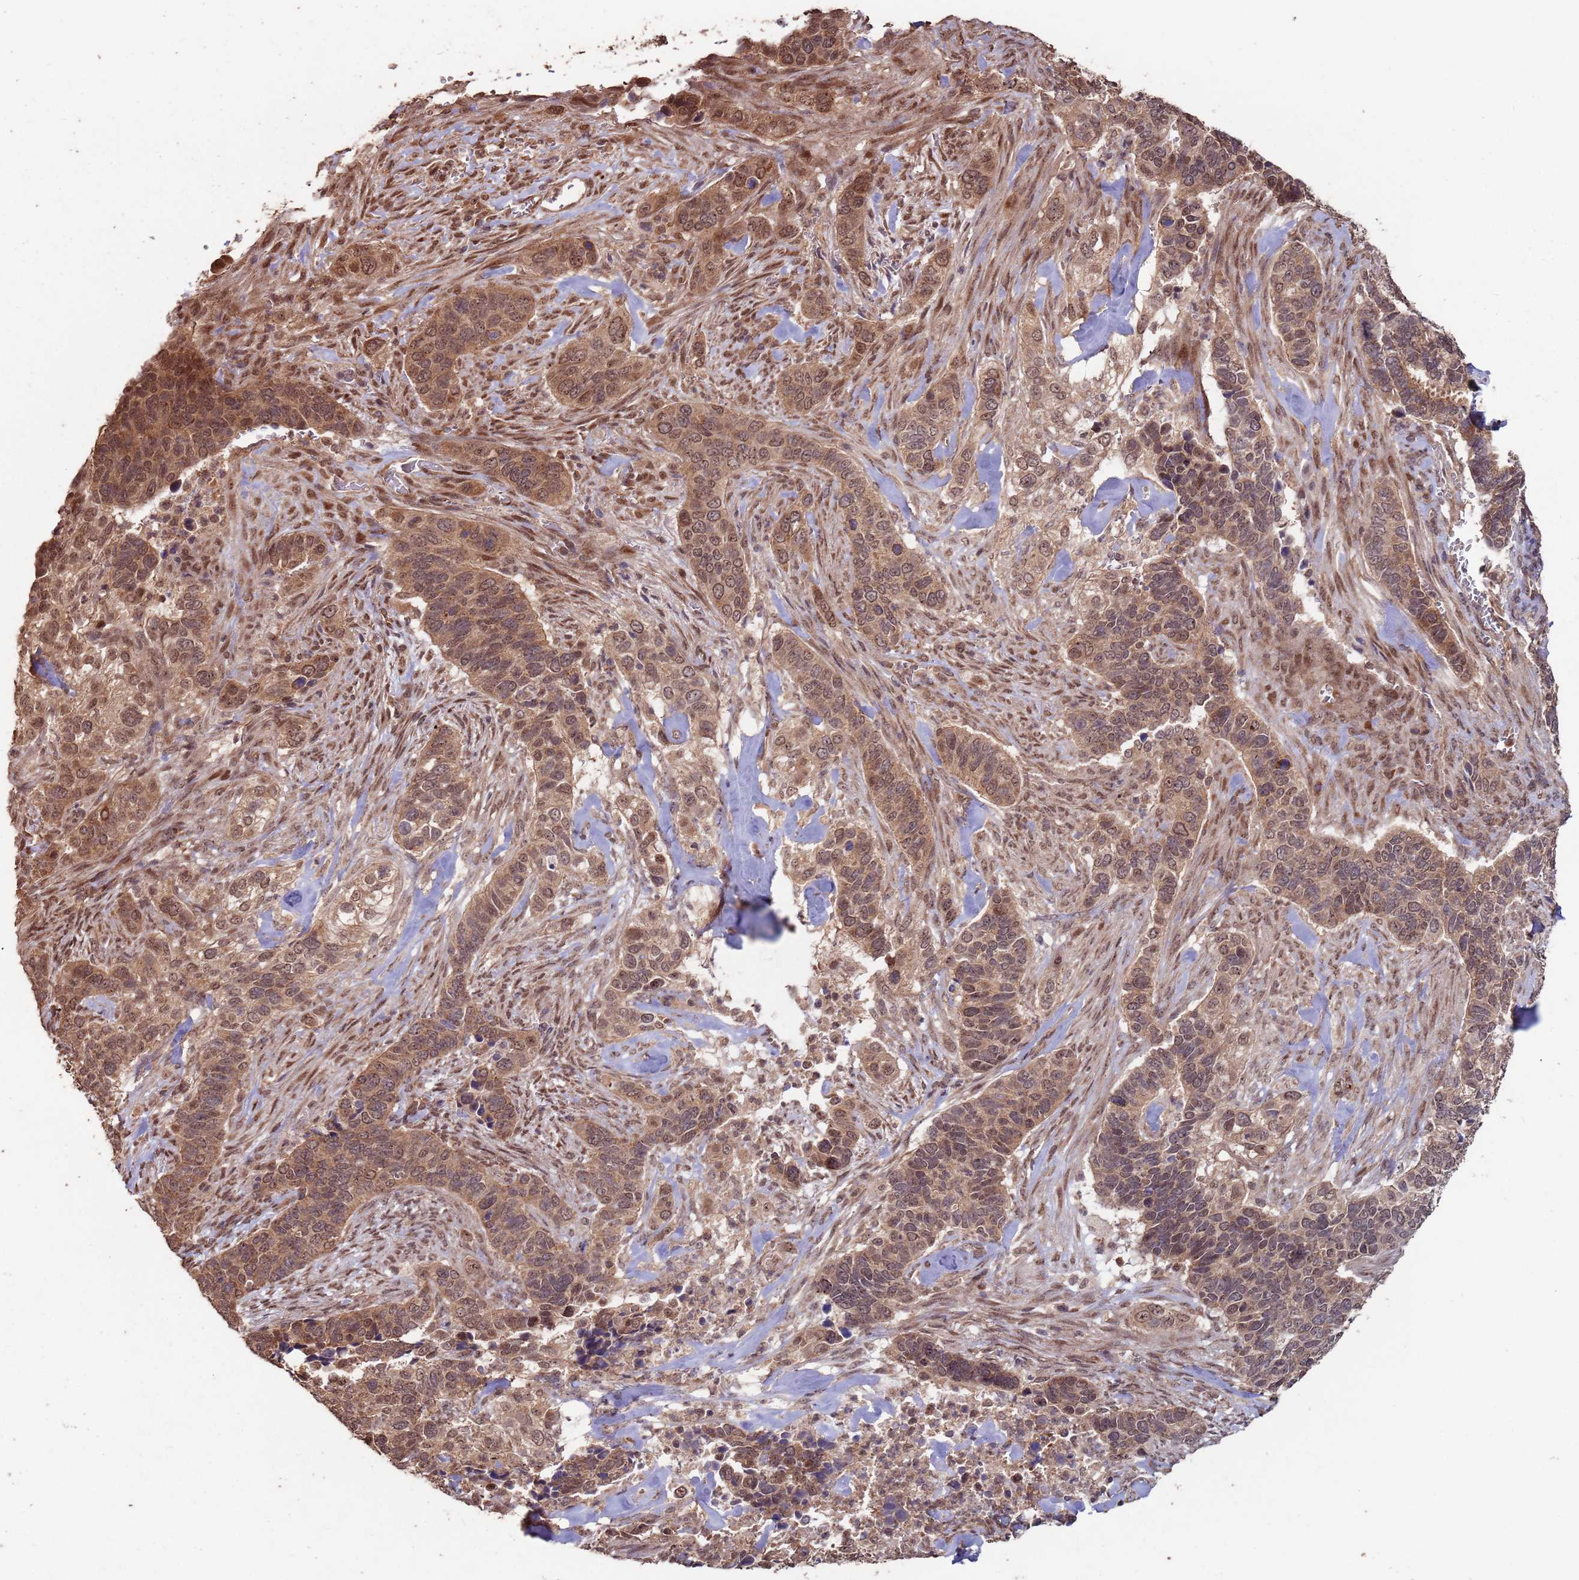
{"staining": {"intensity": "moderate", "quantity": ">75%", "location": "cytoplasmic/membranous,nuclear"}, "tissue": "cervical cancer", "cell_type": "Tumor cells", "image_type": "cancer", "snomed": [{"axis": "morphology", "description": "Squamous cell carcinoma, NOS"}, {"axis": "topography", "description": "Cervix"}], "caption": "Immunohistochemistry micrograph of human squamous cell carcinoma (cervical) stained for a protein (brown), which reveals medium levels of moderate cytoplasmic/membranous and nuclear staining in about >75% of tumor cells.", "gene": "PRR7", "patient": {"sex": "female", "age": 38}}